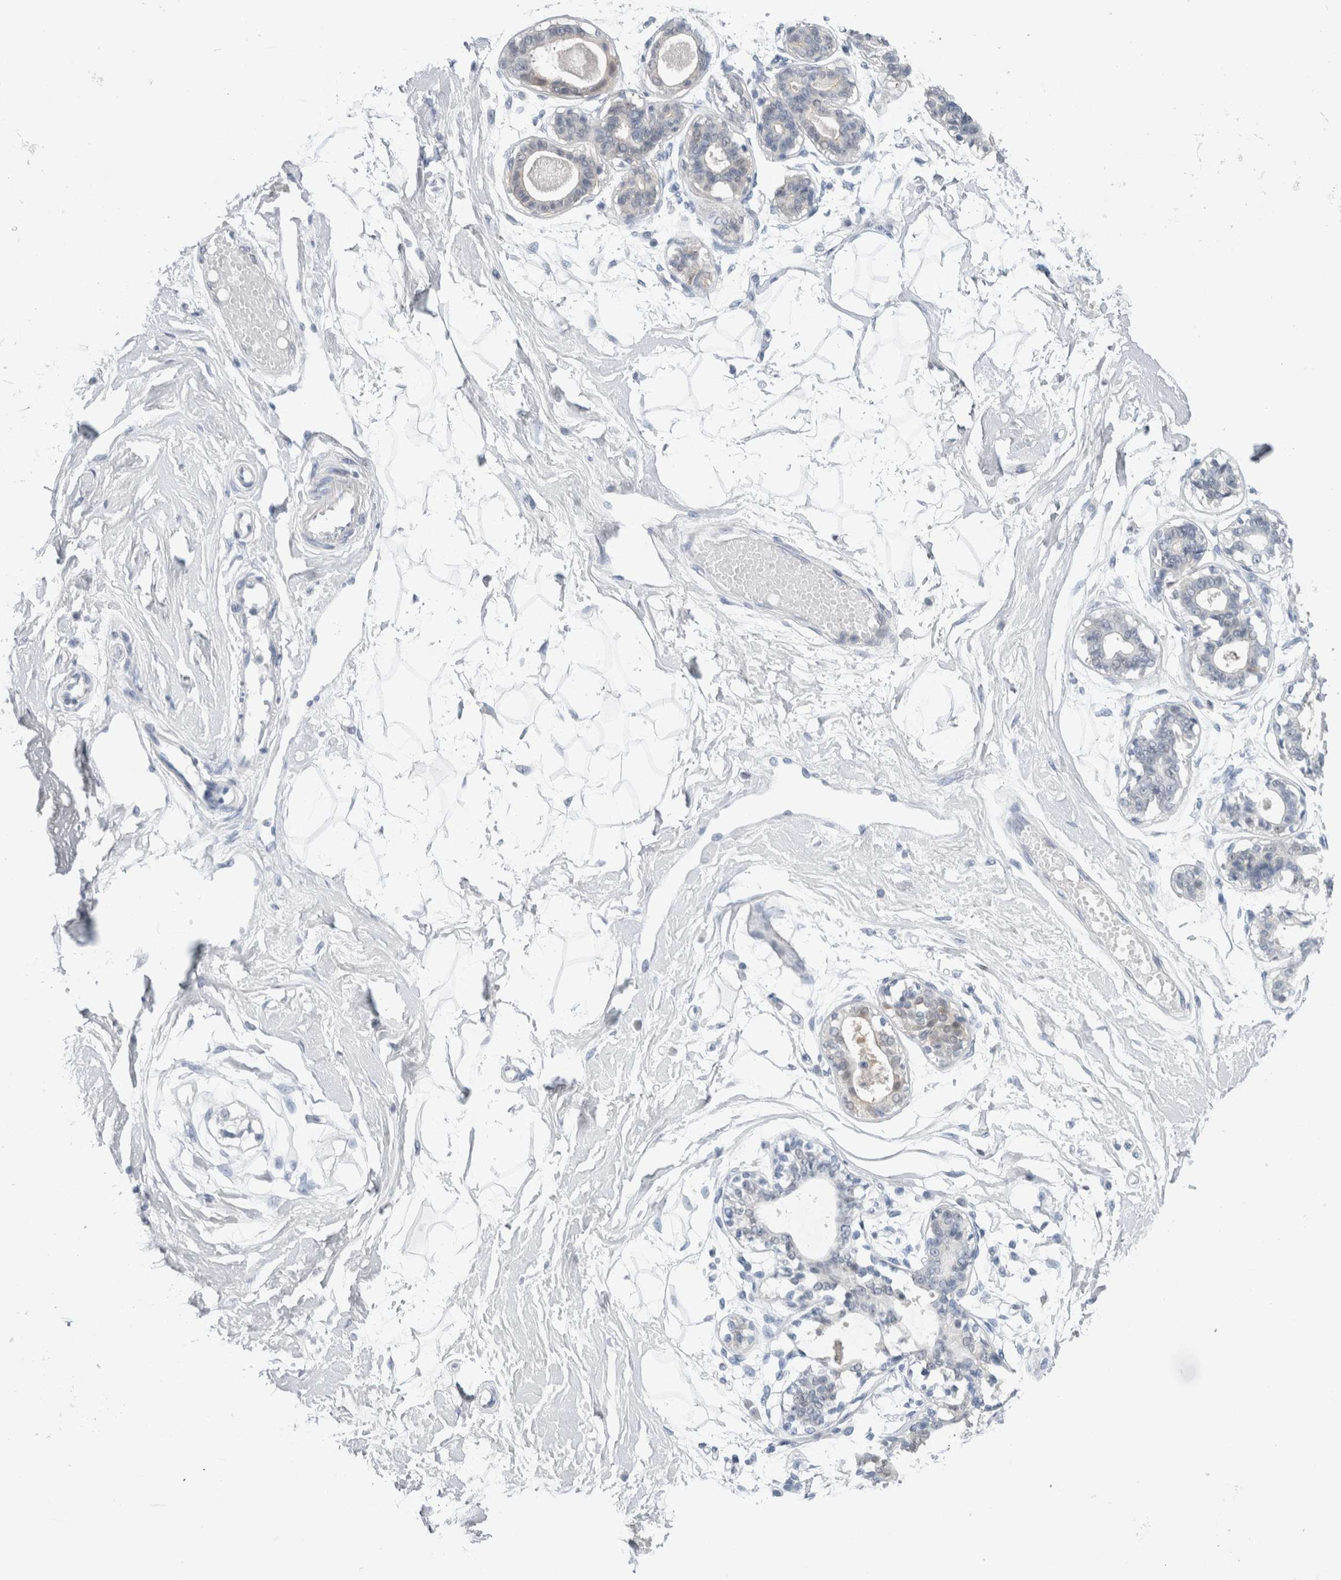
{"staining": {"intensity": "negative", "quantity": "none", "location": "none"}, "tissue": "breast", "cell_type": "Adipocytes", "image_type": "normal", "snomed": [{"axis": "morphology", "description": "Normal tissue, NOS"}, {"axis": "topography", "description": "Breast"}], "caption": "Immunohistochemistry (IHC) photomicrograph of normal human breast stained for a protein (brown), which reveals no positivity in adipocytes. (Stains: DAB (3,3'-diaminobenzidine) immunohistochemistry (IHC) with hematoxylin counter stain, Microscopy: brightfield microscopy at high magnification).", "gene": "CASP6", "patient": {"sex": "female", "age": 45}}